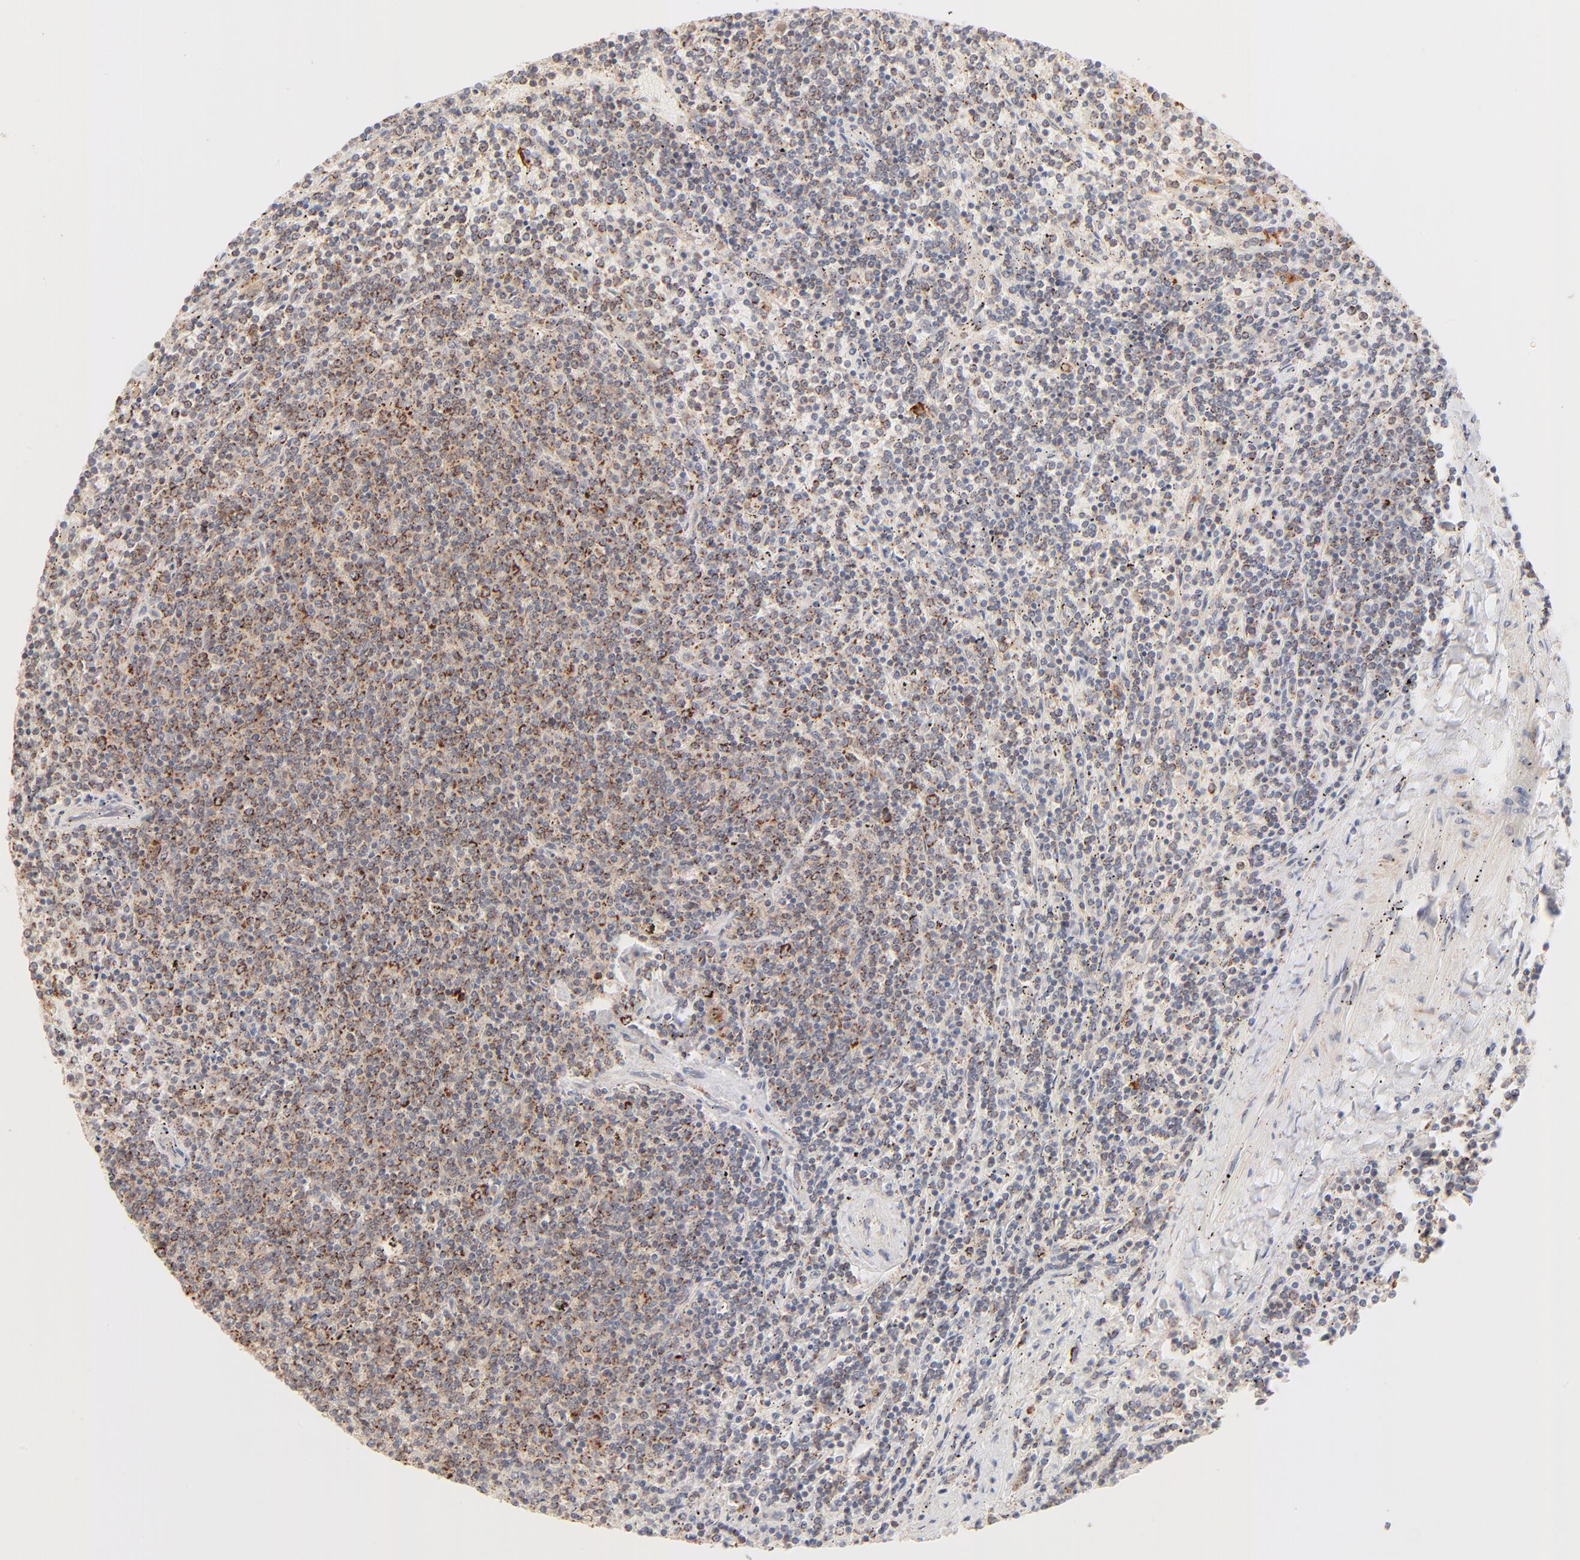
{"staining": {"intensity": "moderate", "quantity": ">75%", "location": "cytoplasmic/membranous"}, "tissue": "lymphoma", "cell_type": "Tumor cells", "image_type": "cancer", "snomed": [{"axis": "morphology", "description": "Malignant lymphoma, non-Hodgkin's type, Low grade"}, {"axis": "topography", "description": "Spleen"}], "caption": "Lymphoma tissue reveals moderate cytoplasmic/membranous expression in approximately >75% of tumor cells, visualized by immunohistochemistry. (DAB IHC, brown staining for protein, blue staining for nuclei).", "gene": "CSPG4", "patient": {"sex": "female", "age": 50}}